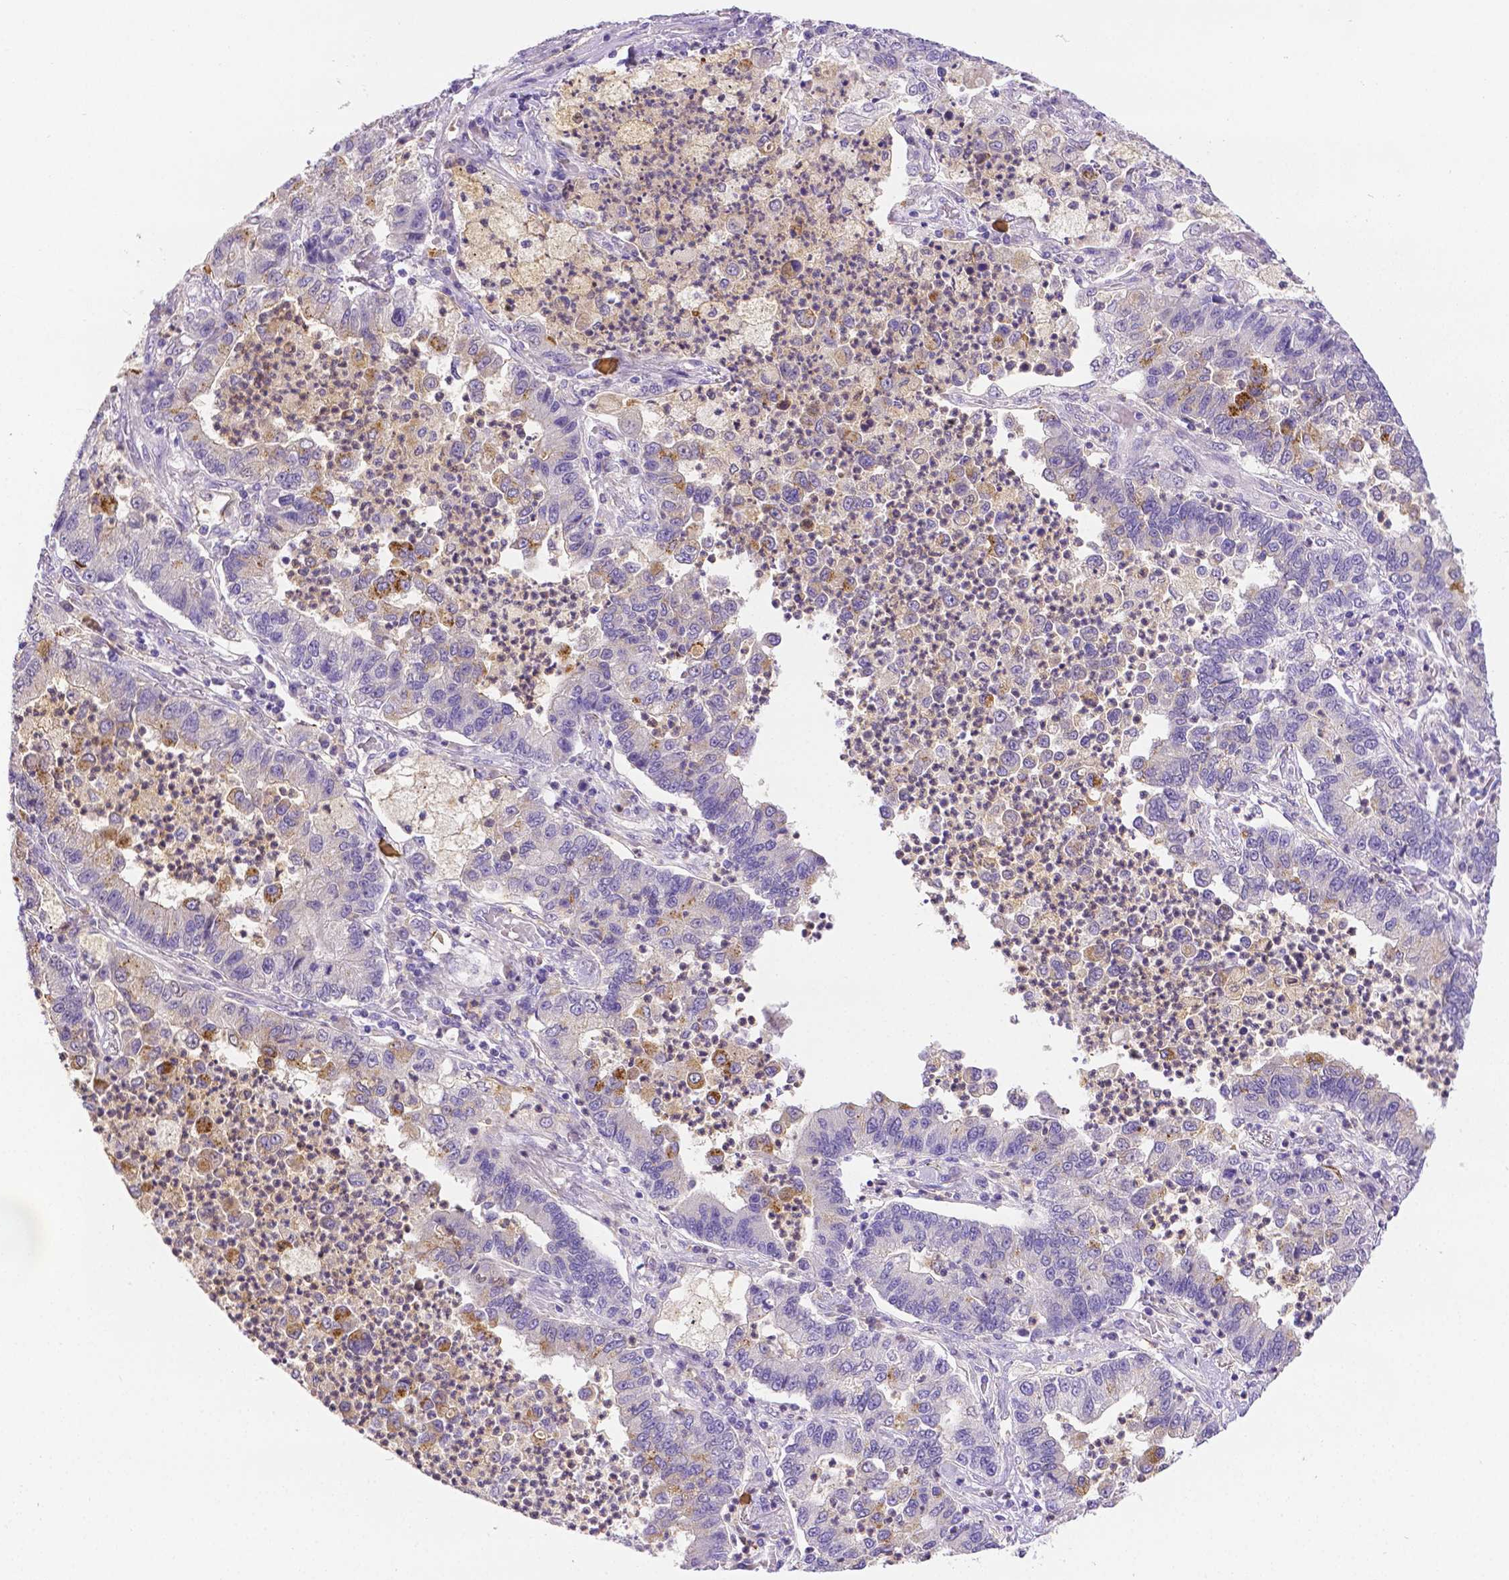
{"staining": {"intensity": "moderate", "quantity": "<25%", "location": "cytoplasmic/membranous"}, "tissue": "lung cancer", "cell_type": "Tumor cells", "image_type": "cancer", "snomed": [{"axis": "morphology", "description": "Adenocarcinoma, NOS"}, {"axis": "topography", "description": "Lung"}], "caption": "The immunohistochemical stain shows moderate cytoplasmic/membranous positivity in tumor cells of lung cancer tissue. The staining is performed using DAB brown chromogen to label protein expression. The nuclei are counter-stained blue using hematoxylin.", "gene": "NXPH2", "patient": {"sex": "female", "age": 57}}